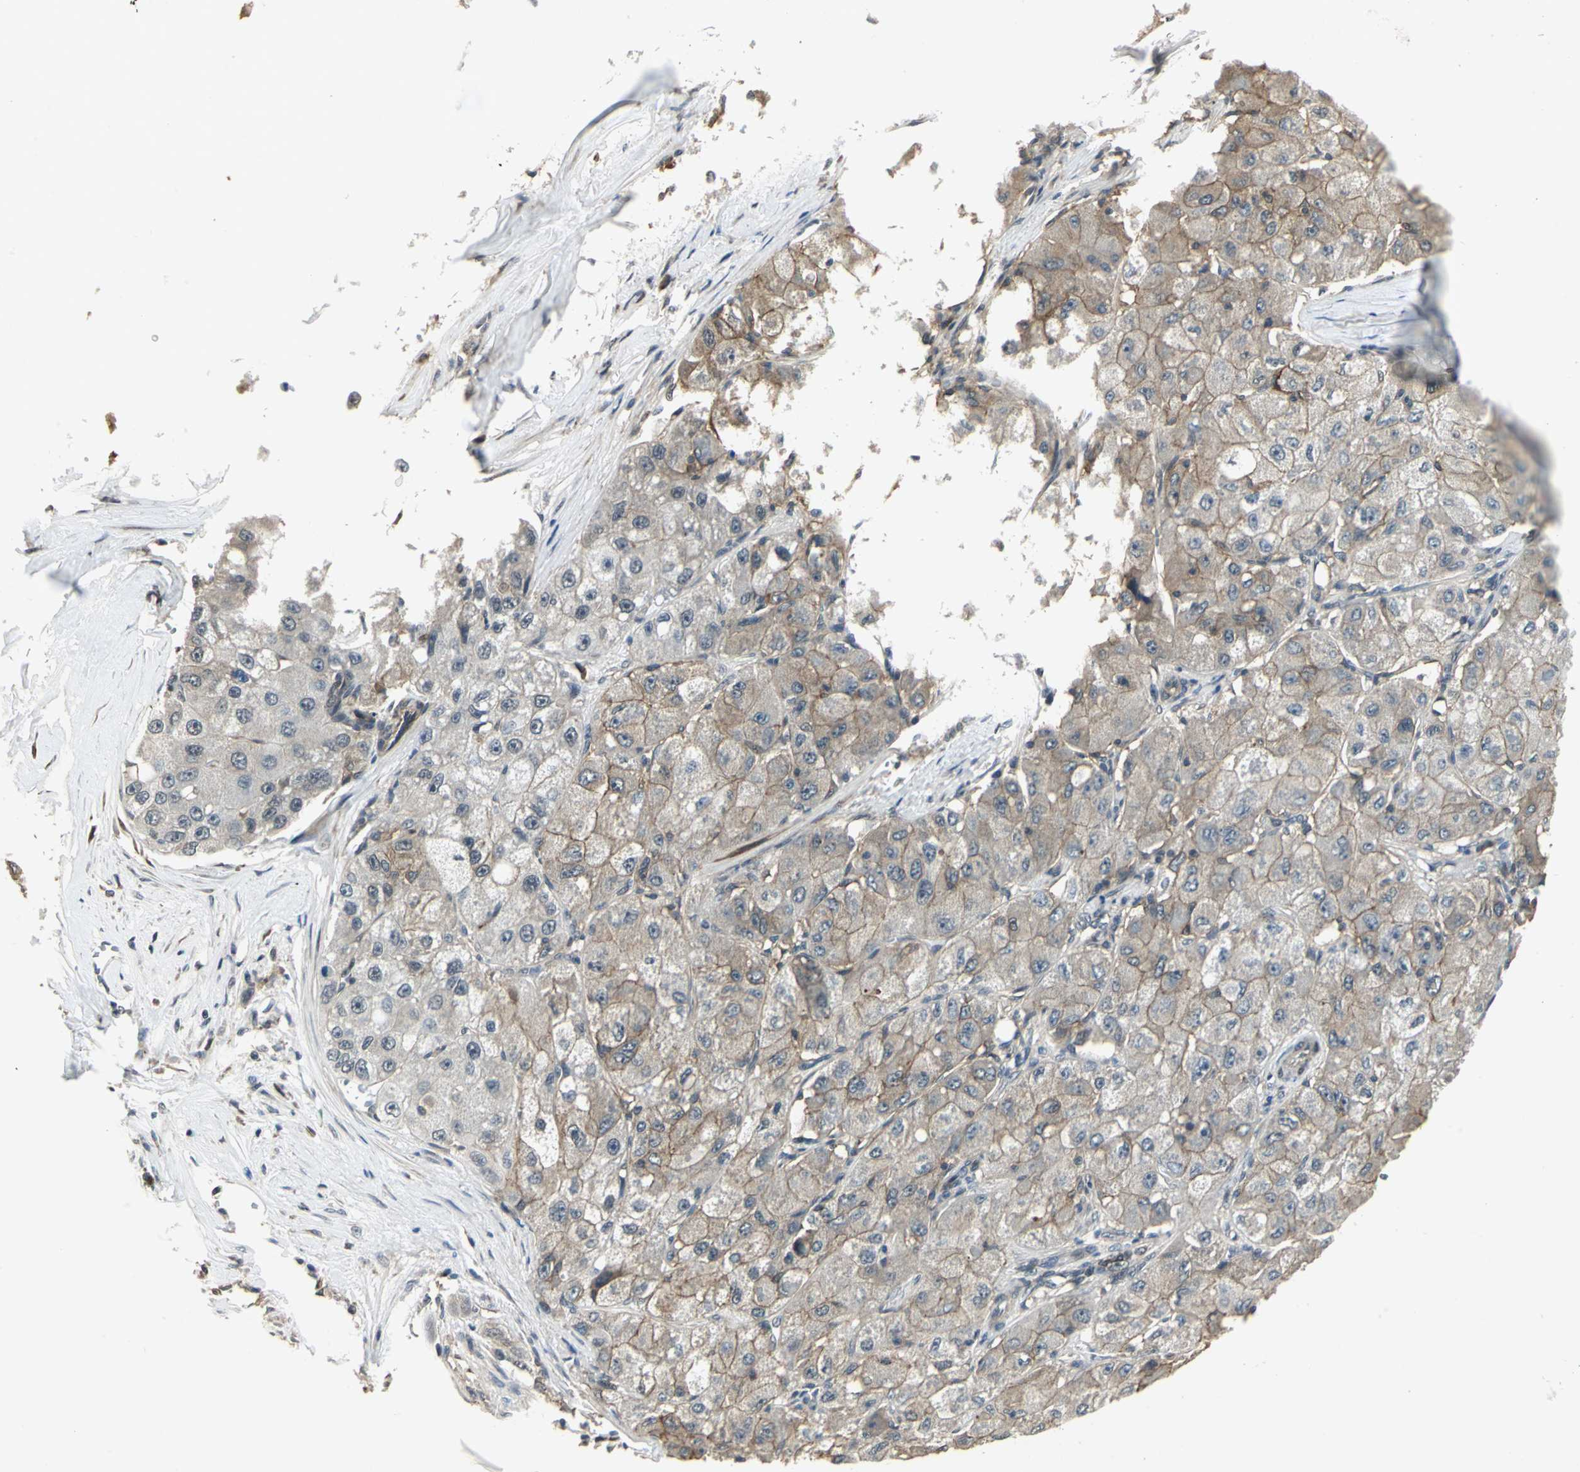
{"staining": {"intensity": "moderate", "quantity": "25%-75%", "location": "cytoplasmic/membranous"}, "tissue": "liver cancer", "cell_type": "Tumor cells", "image_type": "cancer", "snomed": [{"axis": "morphology", "description": "Carcinoma, Hepatocellular, NOS"}, {"axis": "topography", "description": "Liver"}], "caption": "Tumor cells demonstrate moderate cytoplasmic/membranous positivity in approximately 25%-75% of cells in liver cancer (hepatocellular carcinoma).", "gene": "PLAGL2", "patient": {"sex": "male", "age": 80}}